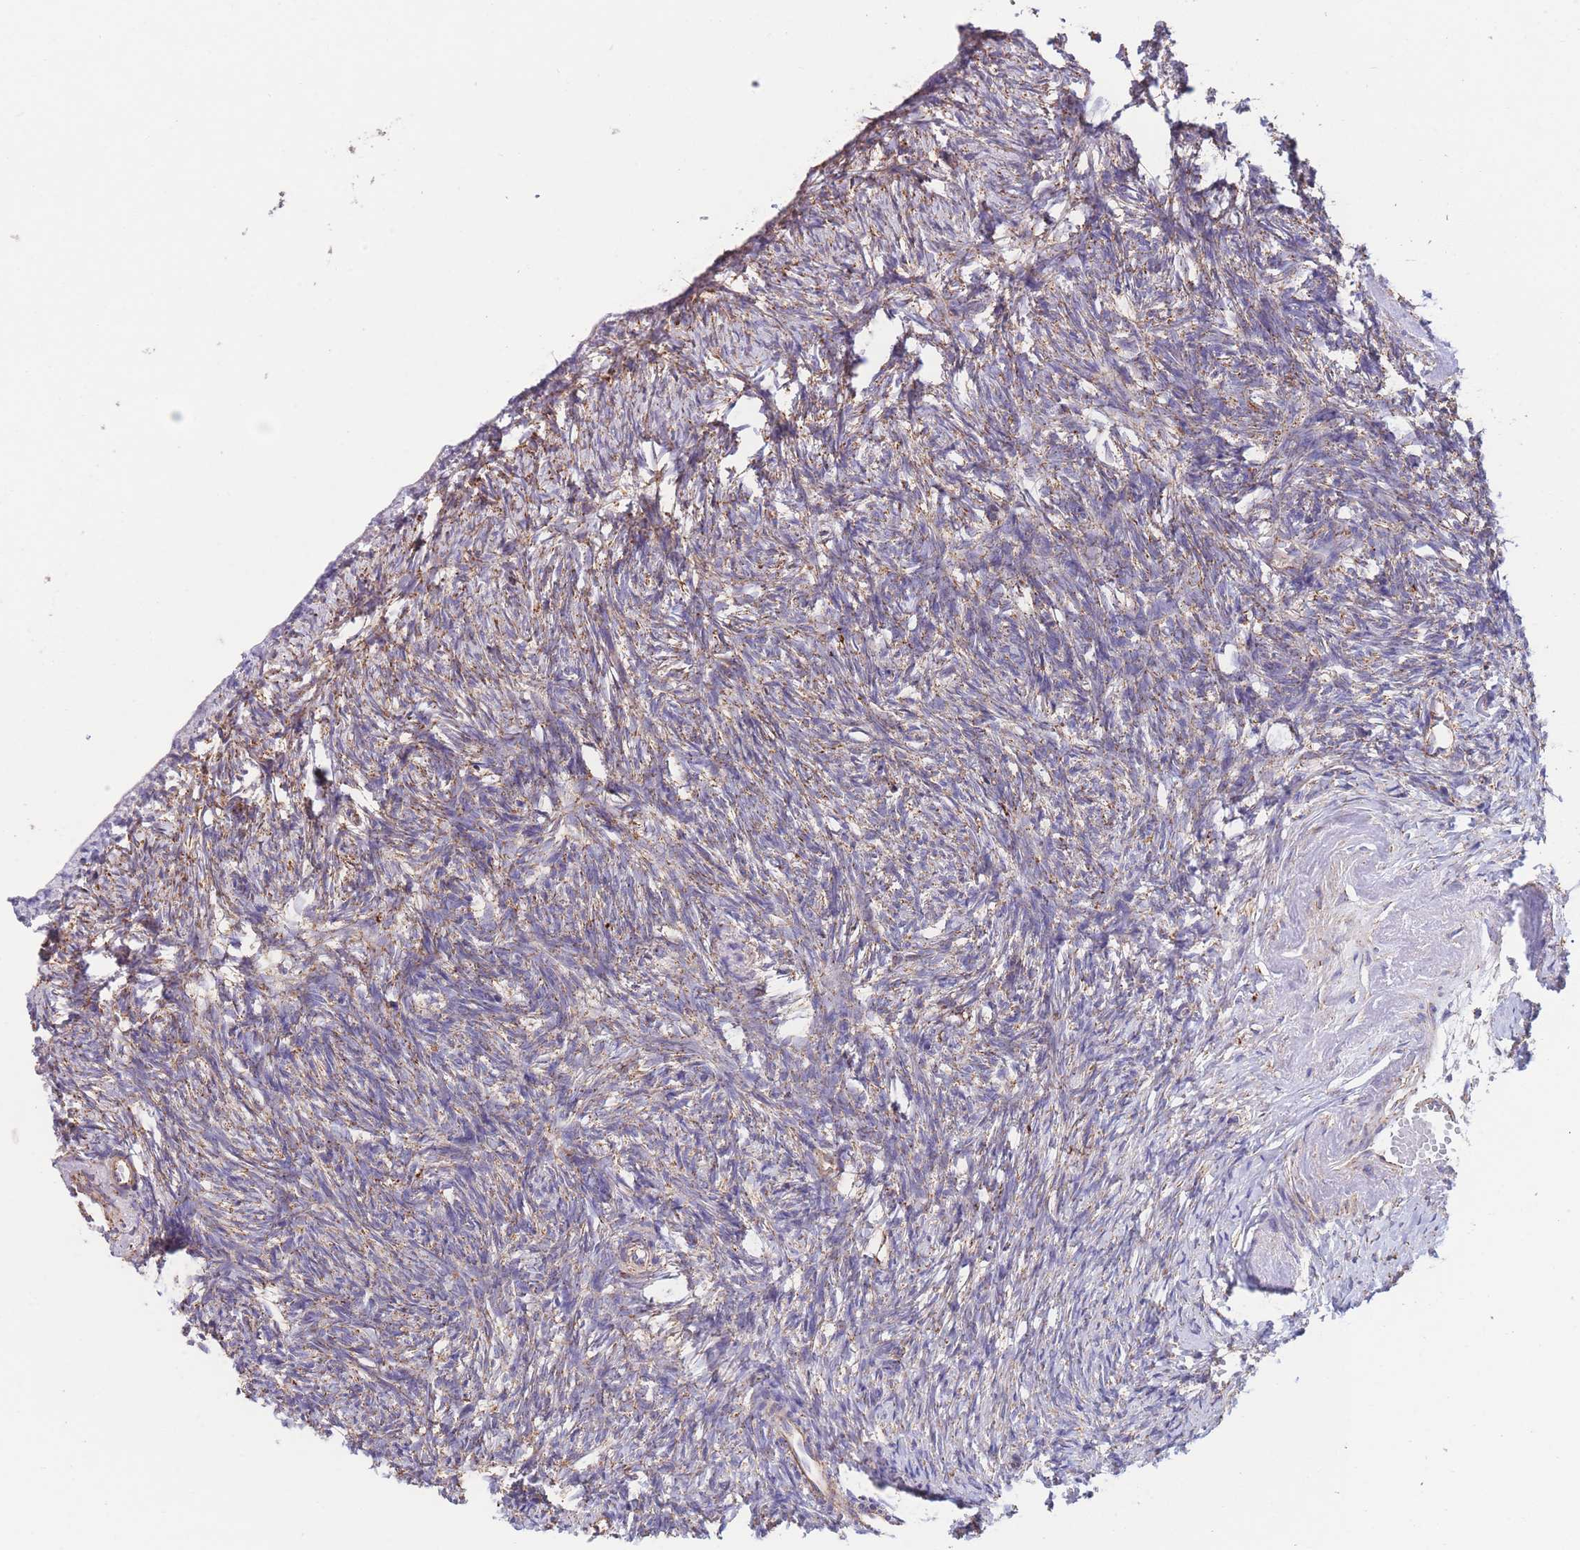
{"staining": {"intensity": "moderate", "quantity": ">75%", "location": "cytoplasmic/membranous"}, "tissue": "ovary", "cell_type": "Ovarian stroma cells", "image_type": "normal", "snomed": [{"axis": "morphology", "description": "Normal tissue, NOS"}, {"axis": "topography", "description": "Ovary"}], "caption": "Ovary was stained to show a protein in brown. There is medium levels of moderate cytoplasmic/membranous staining in about >75% of ovarian stroma cells. The staining is performed using DAB (3,3'-diaminobenzidine) brown chromogen to label protein expression. The nuclei are counter-stained blue using hematoxylin.", "gene": "FKBP8", "patient": {"sex": "female", "age": 51}}